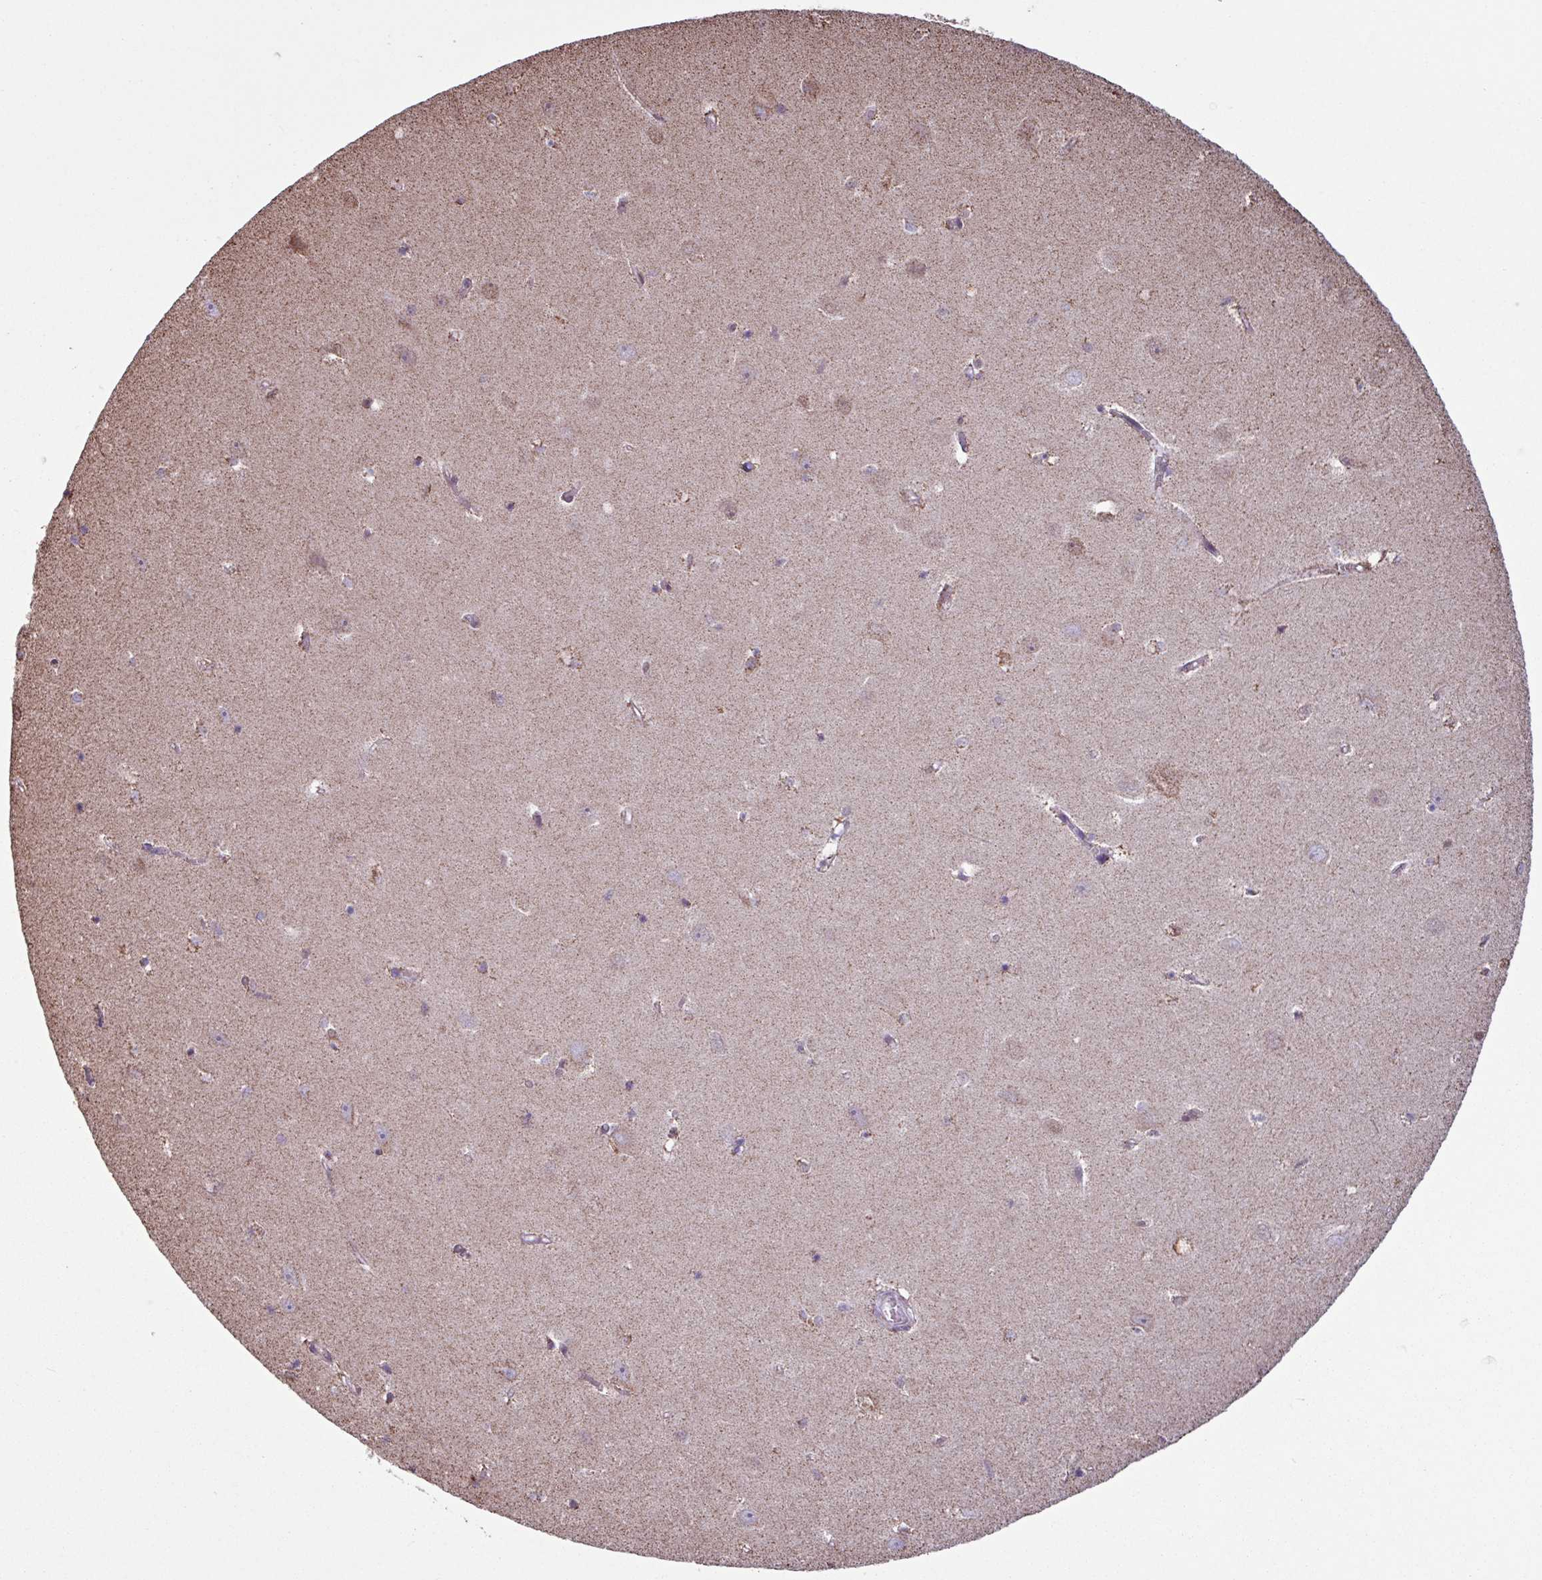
{"staining": {"intensity": "moderate", "quantity": "25%-75%", "location": "nuclear"}, "tissue": "hippocampus", "cell_type": "Glial cells", "image_type": "normal", "snomed": [{"axis": "morphology", "description": "Normal tissue, NOS"}, {"axis": "topography", "description": "Hippocampus"}], "caption": "Protein analysis of unremarkable hippocampus demonstrates moderate nuclear staining in approximately 25%-75% of glial cells.", "gene": "ALG8", "patient": {"sex": "female", "age": 64}}